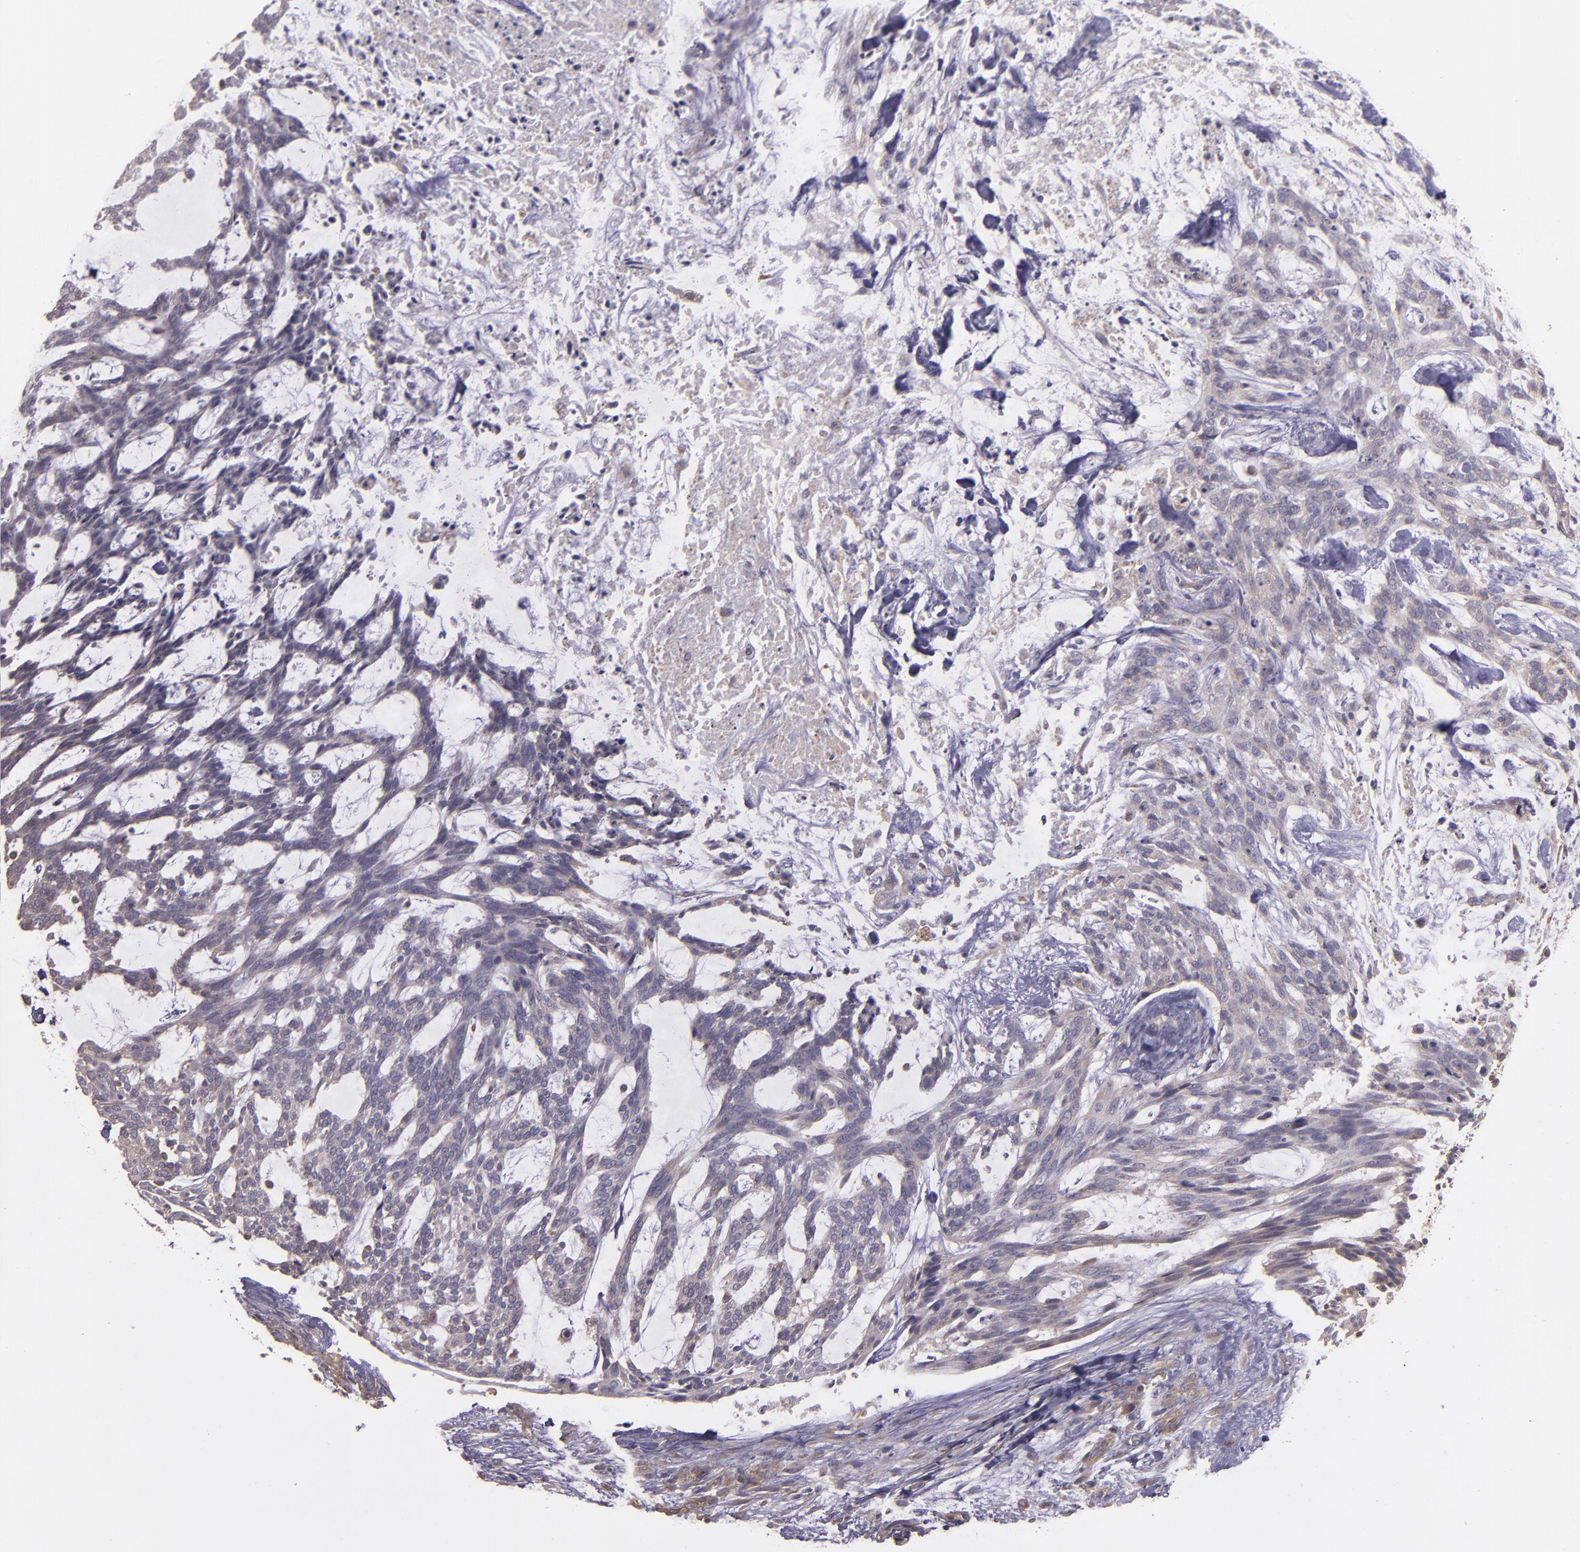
{"staining": {"intensity": "weak", "quantity": "<25%", "location": "cytoplasmic/membranous"}, "tissue": "skin cancer", "cell_type": "Tumor cells", "image_type": "cancer", "snomed": [{"axis": "morphology", "description": "Normal tissue, NOS"}, {"axis": "morphology", "description": "Basal cell carcinoma"}, {"axis": "topography", "description": "Skin"}], "caption": "Photomicrograph shows no significant protein staining in tumor cells of skin cancer. Brightfield microscopy of immunohistochemistry stained with DAB (brown) and hematoxylin (blue), captured at high magnification.", "gene": "ECE1", "patient": {"sex": "female", "age": 71}}